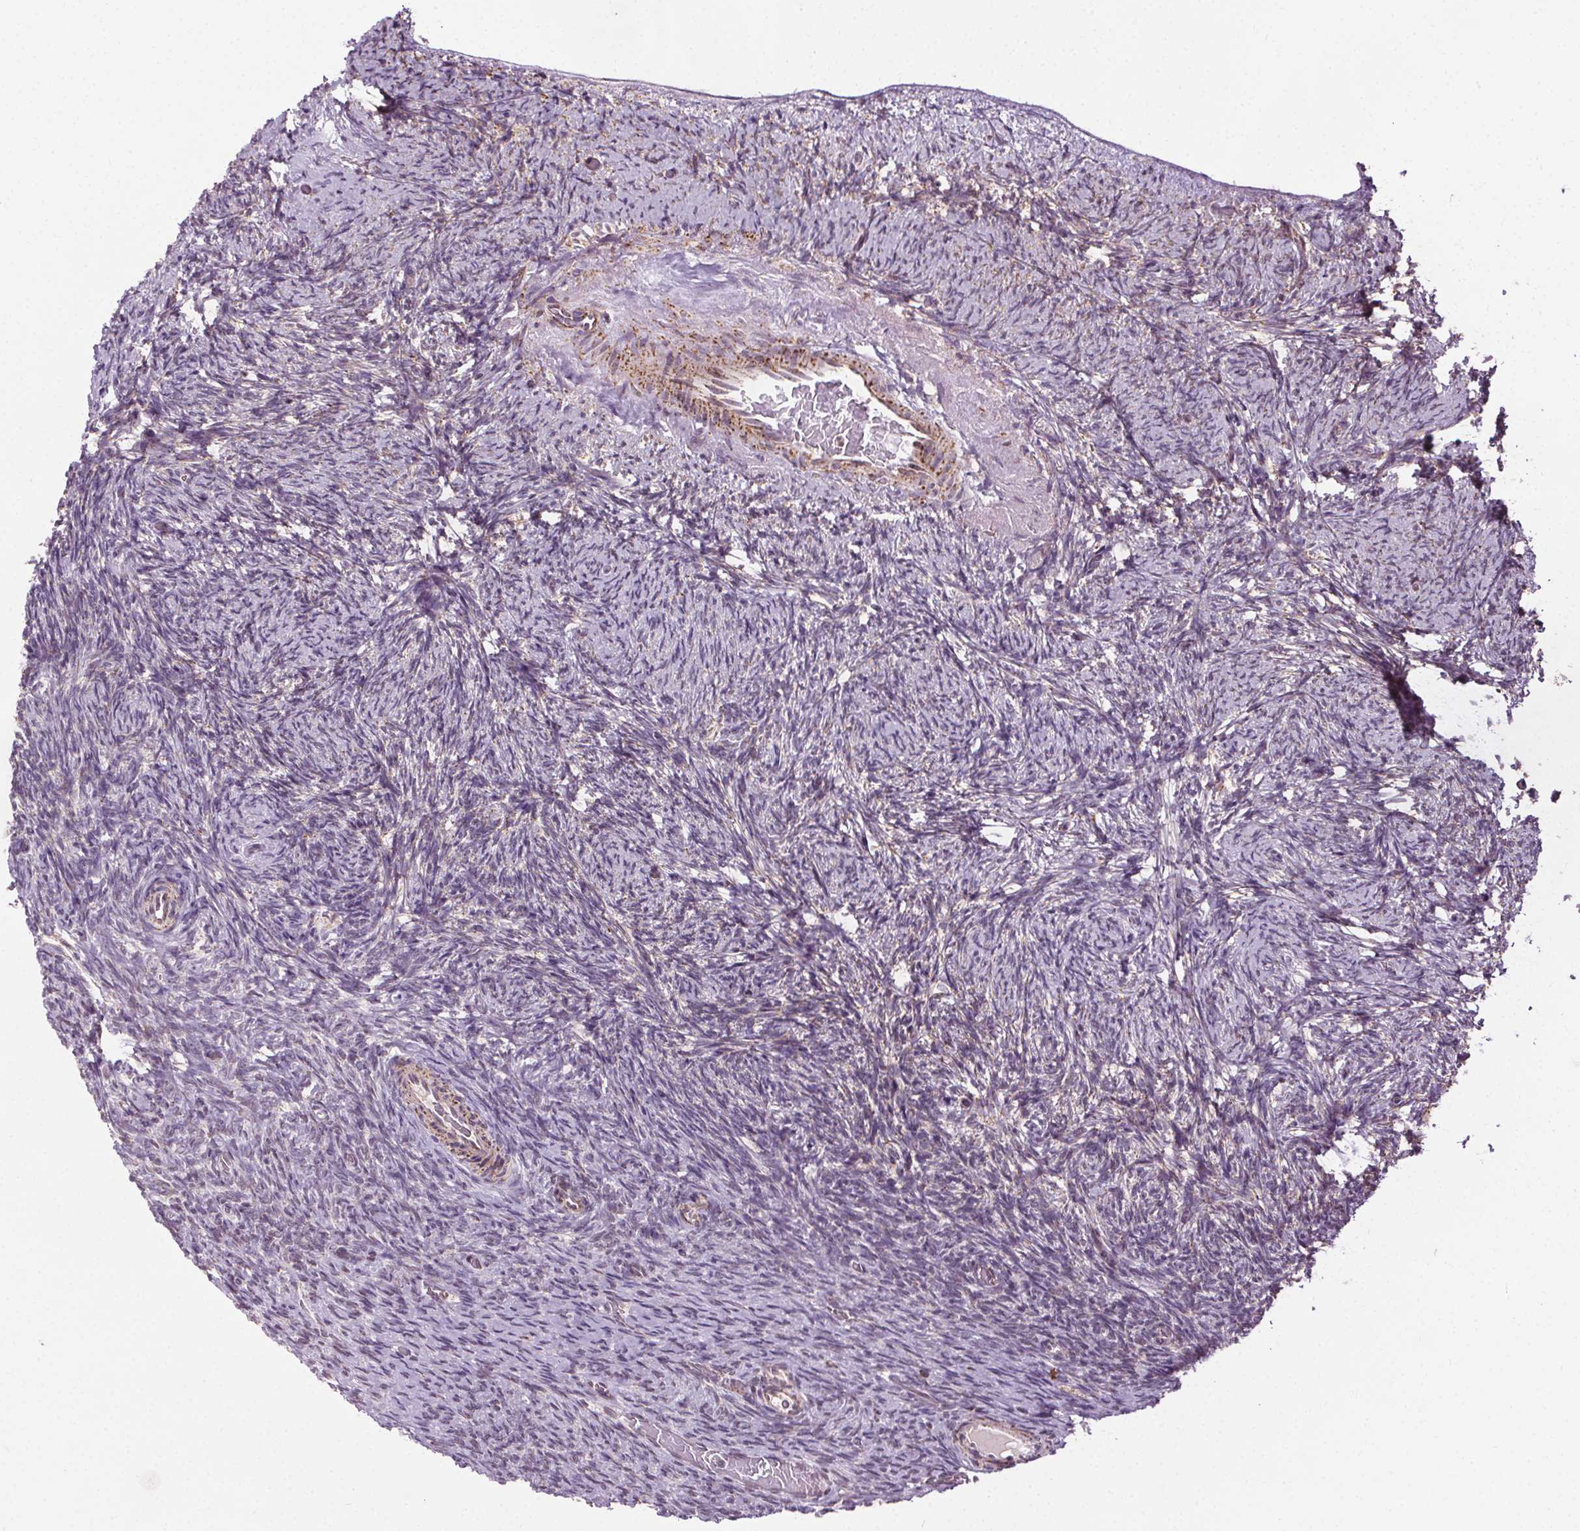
{"staining": {"intensity": "weak", "quantity": "<25%", "location": "cytoplasmic/membranous"}, "tissue": "ovary", "cell_type": "Ovarian stroma cells", "image_type": "normal", "snomed": [{"axis": "morphology", "description": "Normal tissue, NOS"}, {"axis": "topography", "description": "Ovary"}], "caption": "Human ovary stained for a protein using immunohistochemistry (IHC) reveals no positivity in ovarian stroma cells.", "gene": "LFNG", "patient": {"sex": "female", "age": 34}}